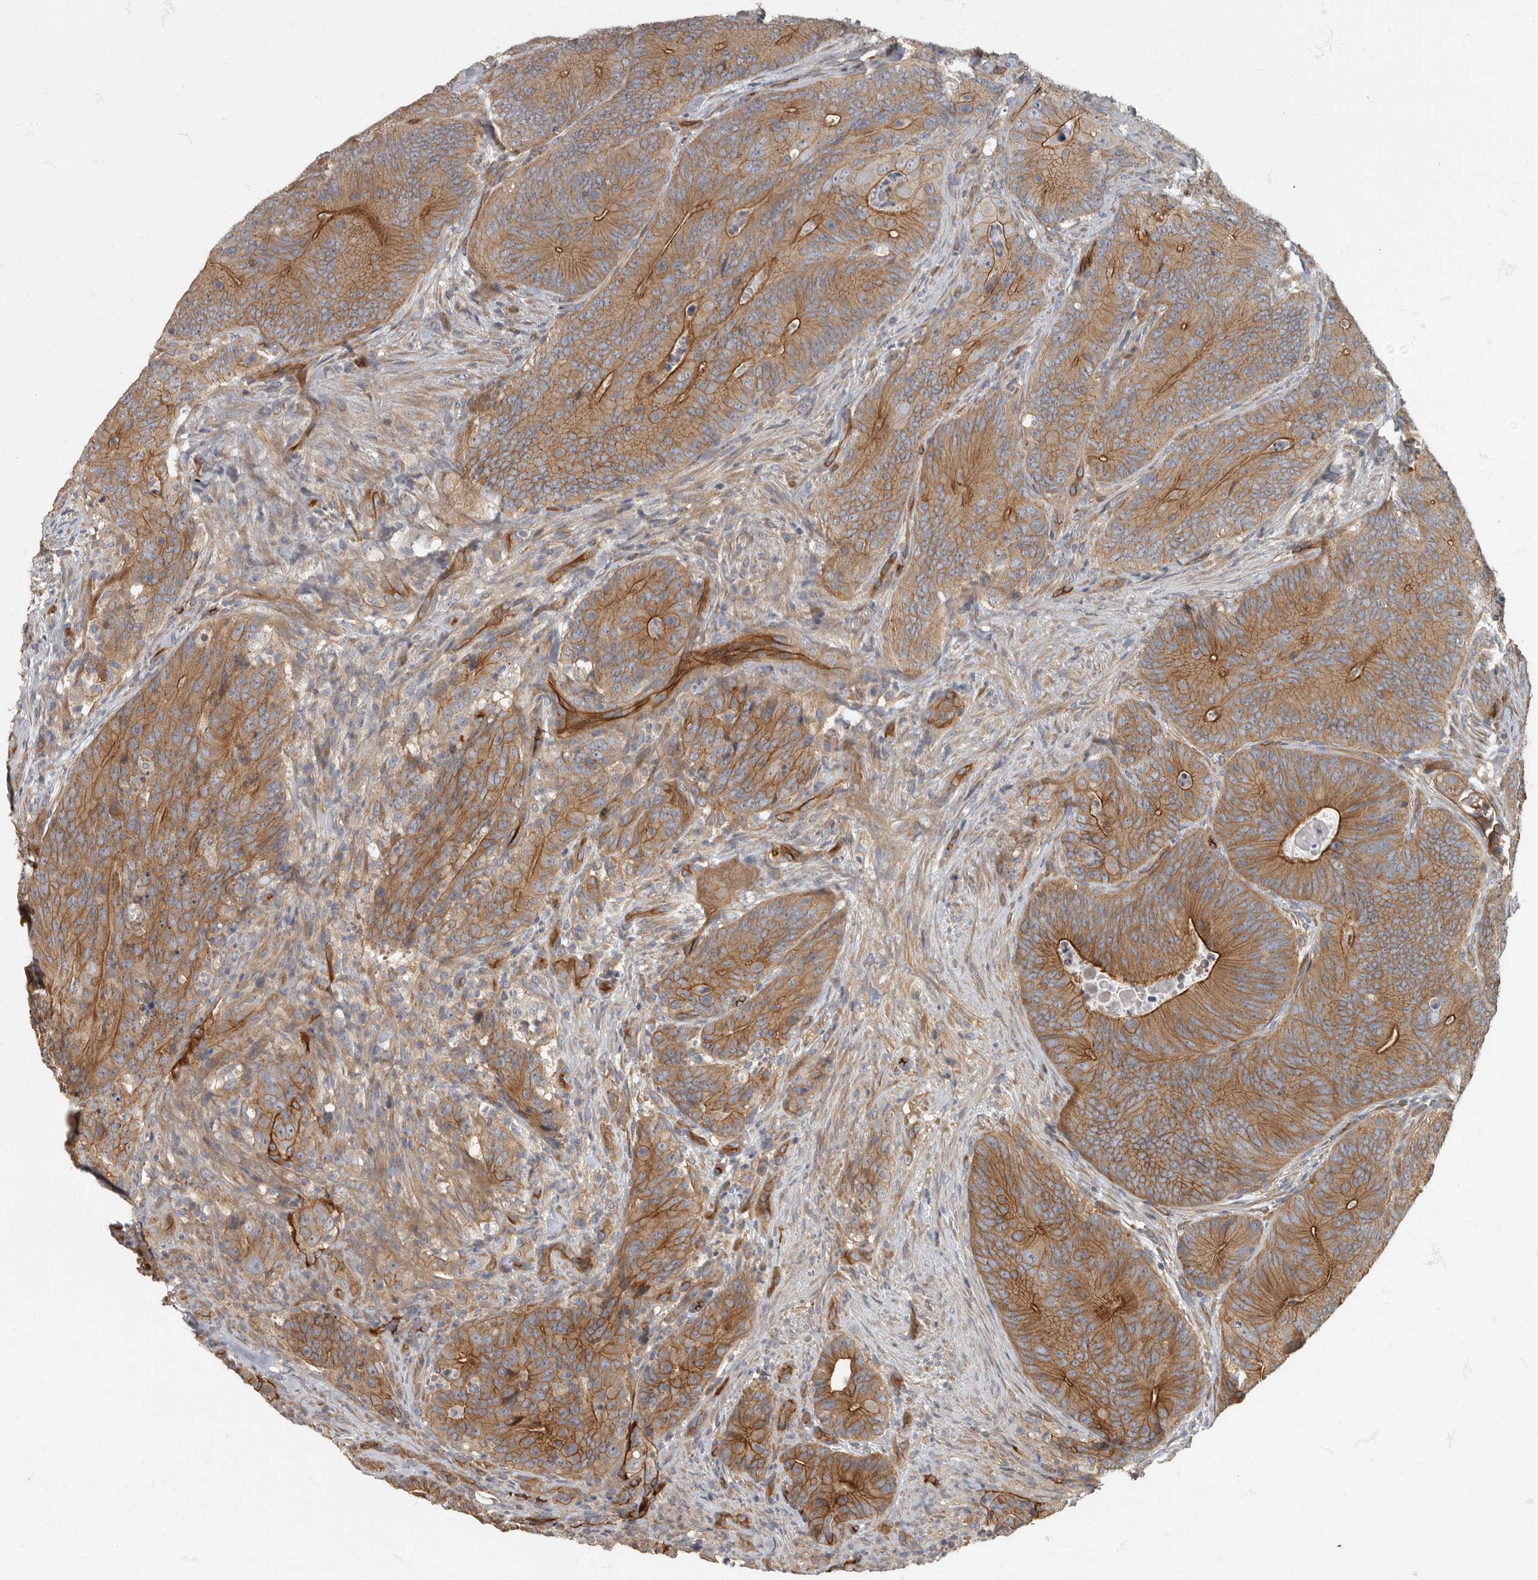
{"staining": {"intensity": "moderate", "quantity": ">75%", "location": "cytoplasmic/membranous"}, "tissue": "colorectal cancer", "cell_type": "Tumor cells", "image_type": "cancer", "snomed": [{"axis": "morphology", "description": "Normal tissue, NOS"}, {"axis": "topography", "description": "Colon"}], "caption": "There is medium levels of moderate cytoplasmic/membranous positivity in tumor cells of colorectal cancer, as demonstrated by immunohistochemical staining (brown color).", "gene": "PDK1", "patient": {"sex": "female", "age": 82}}